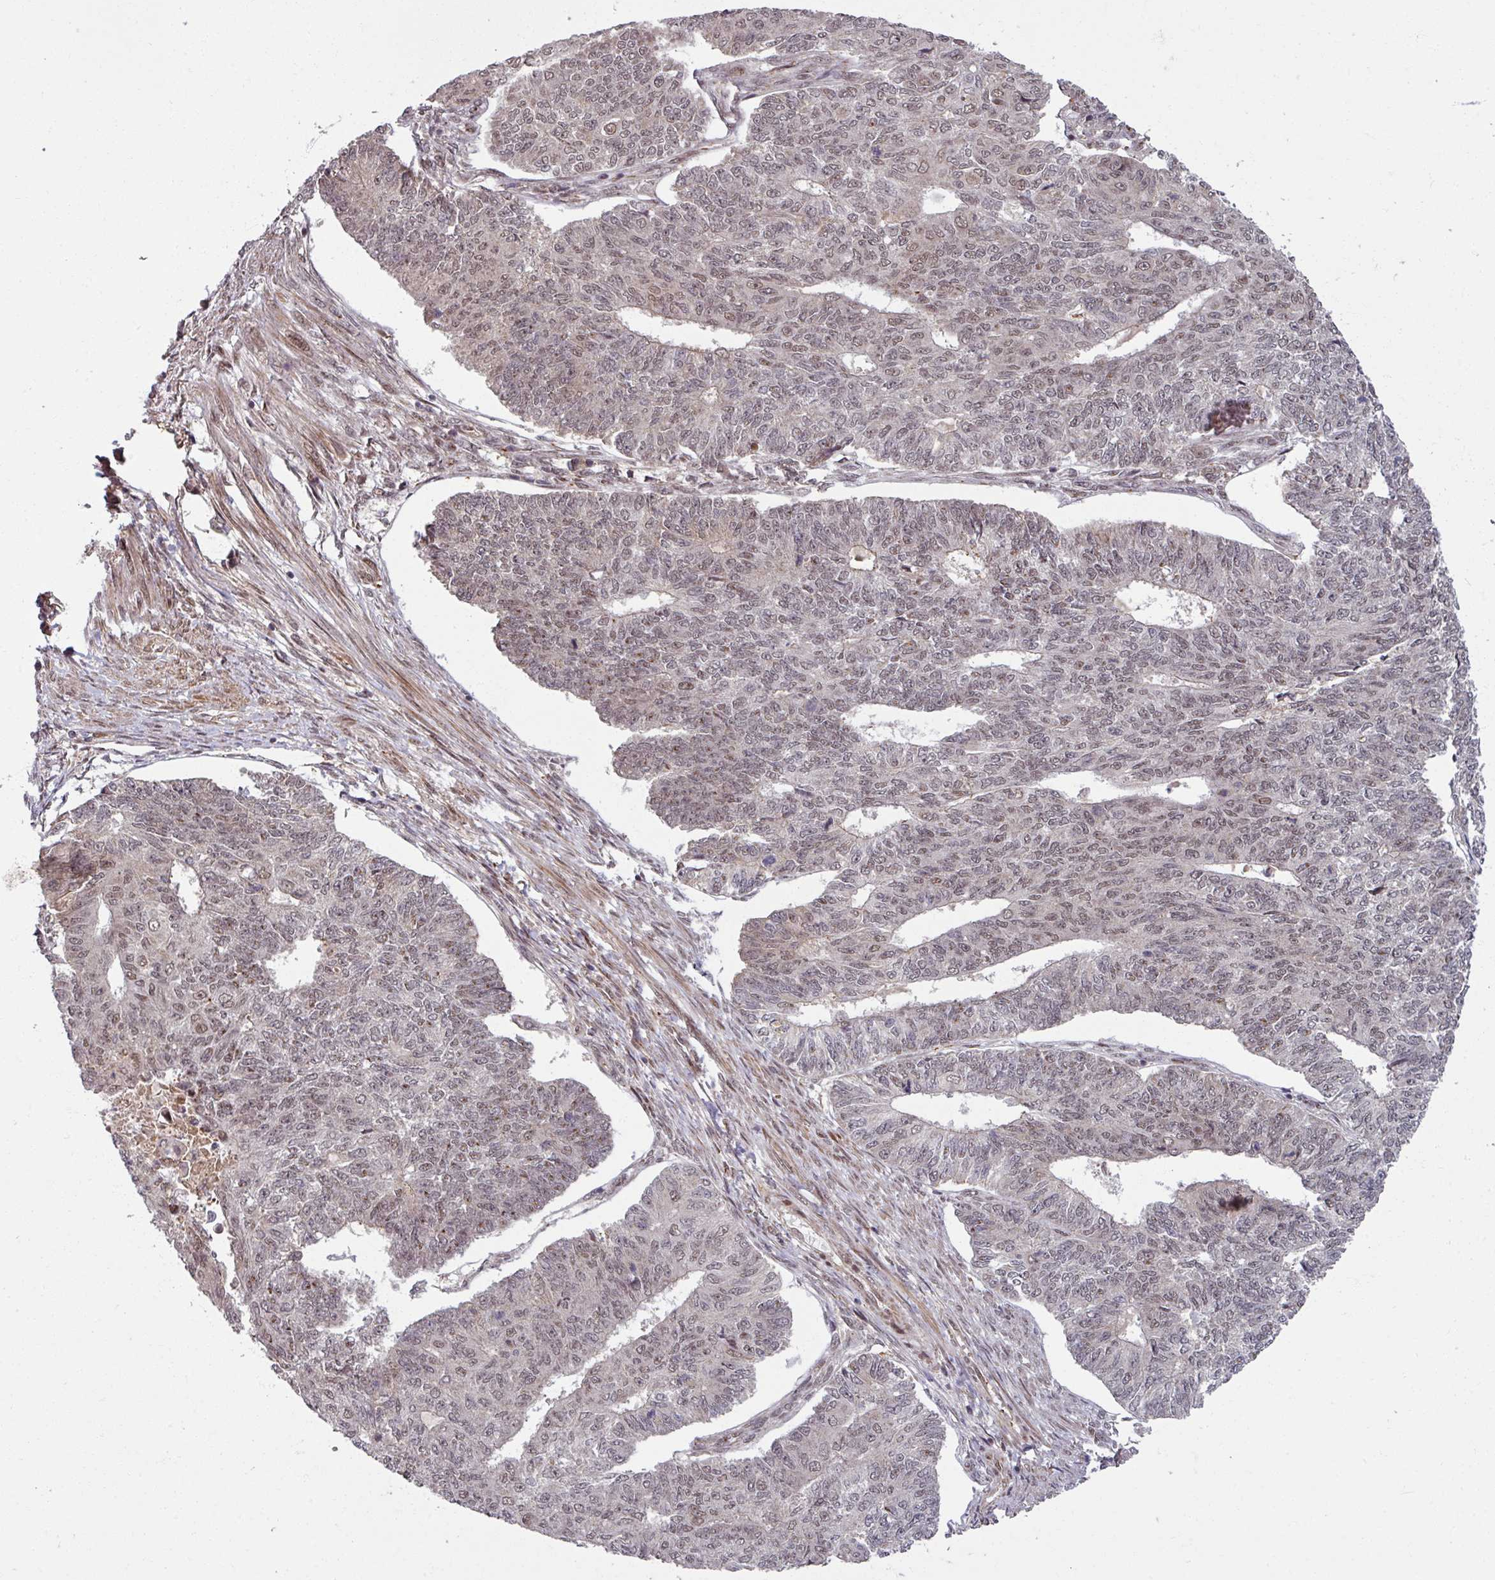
{"staining": {"intensity": "moderate", "quantity": "25%-75%", "location": "nuclear"}, "tissue": "endometrial cancer", "cell_type": "Tumor cells", "image_type": "cancer", "snomed": [{"axis": "morphology", "description": "Adenocarcinoma, NOS"}, {"axis": "topography", "description": "Endometrium"}], "caption": "Protein positivity by immunohistochemistry (IHC) demonstrates moderate nuclear positivity in approximately 25%-75% of tumor cells in endometrial cancer. (DAB IHC, brown staining for protein, blue staining for nuclei).", "gene": "SWI5", "patient": {"sex": "female", "age": 32}}